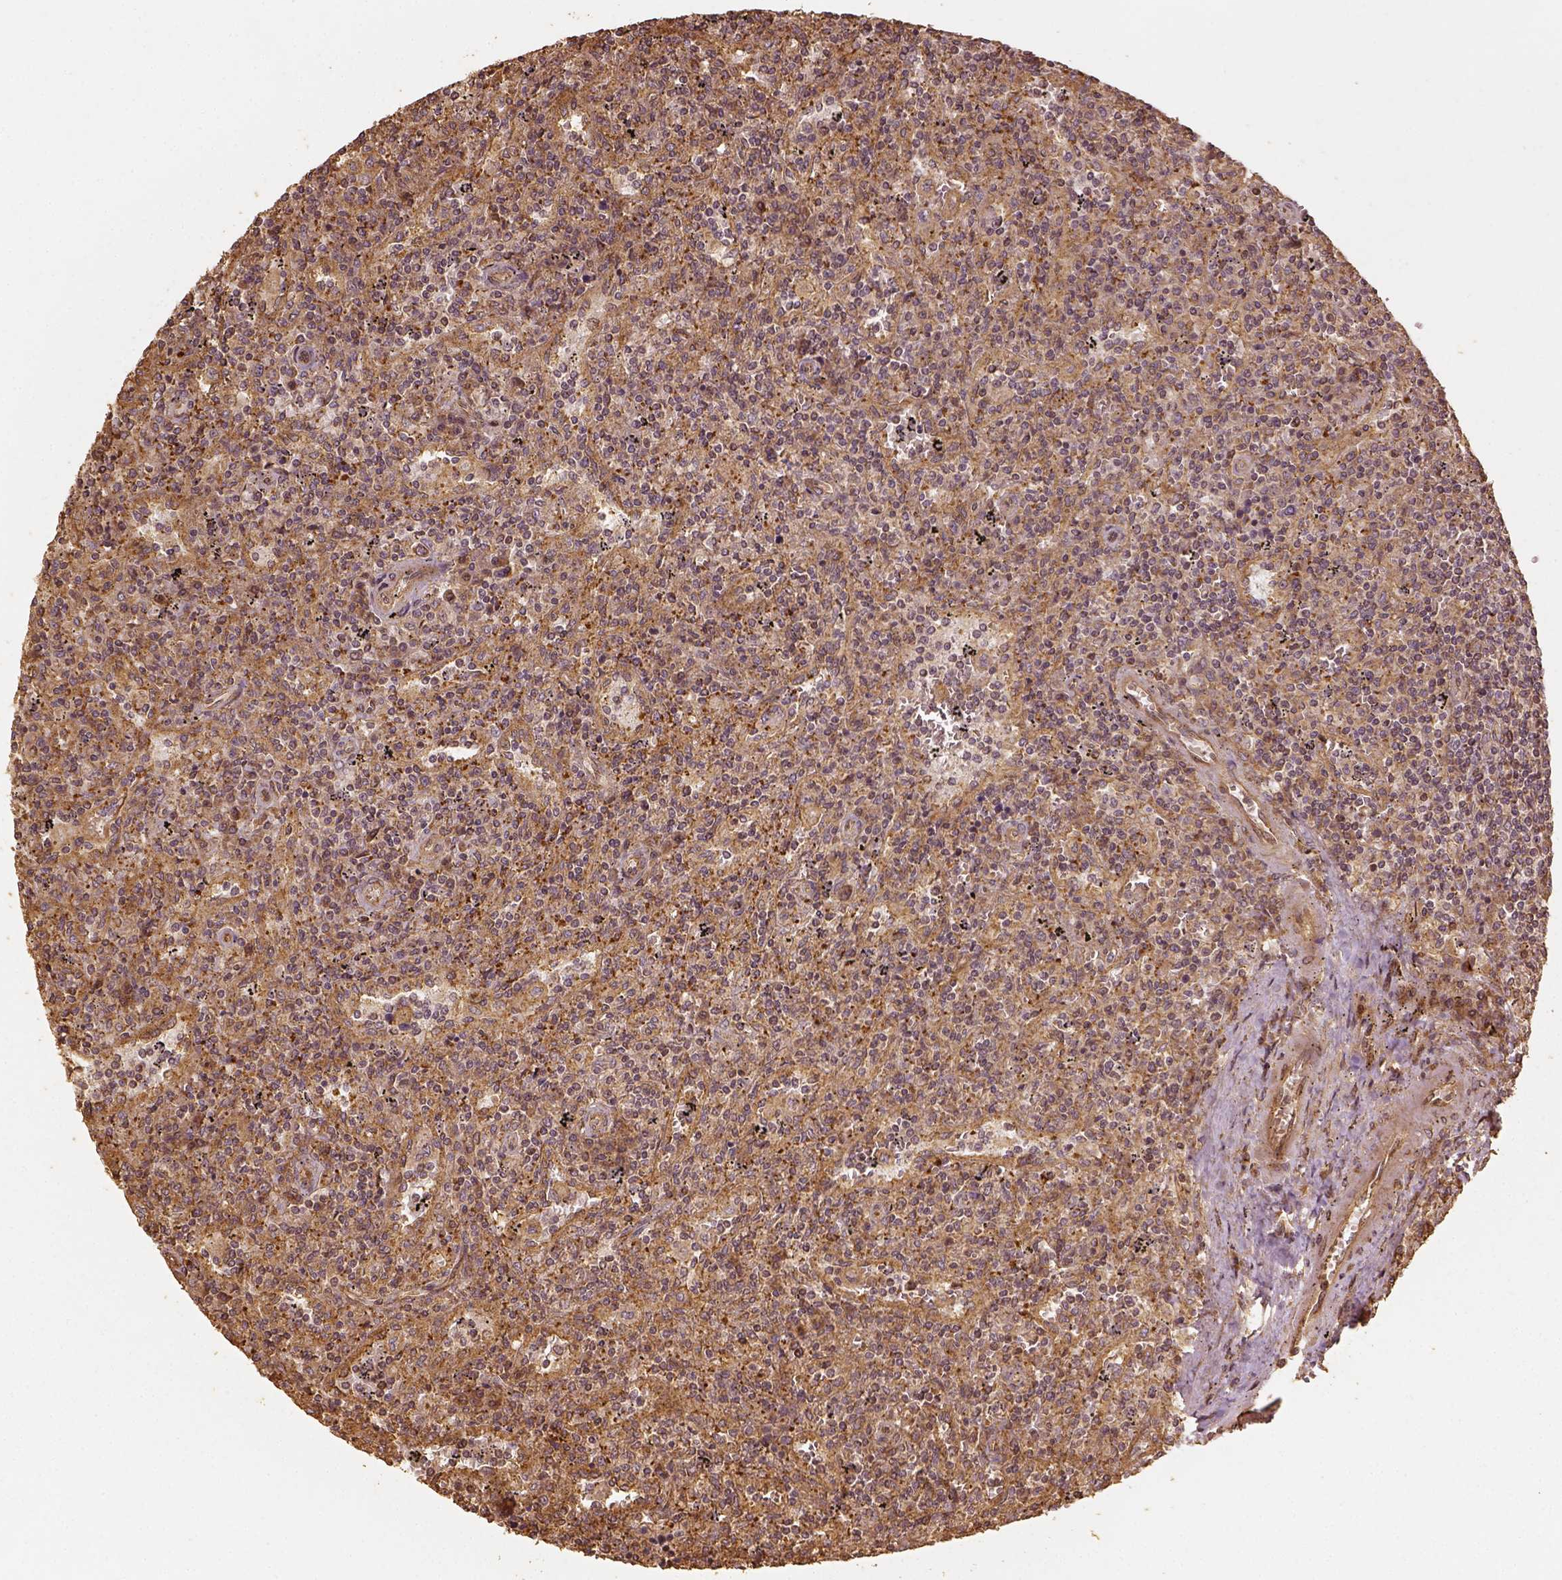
{"staining": {"intensity": "weak", "quantity": "25%-75%", "location": "cytoplasmic/membranous"}, "tissue": "lymphoma", "cell_type": "Tumor cells", "image_type": "cancer", "snomed": [{"axis": "morphology", "description": "Malignant lymphoma, non-Hodgkin's type, Low grade"}, {"axis": "topography", "description": "Spleen"}], "caption": "Human lymphoma stained with a brown dye reveals weak cytoplasmic/membranous positive expression in approximately 25%-75% of tumor cells.", "gene": "VEGFA", "patient": {"sex": "male", "age": 62}}